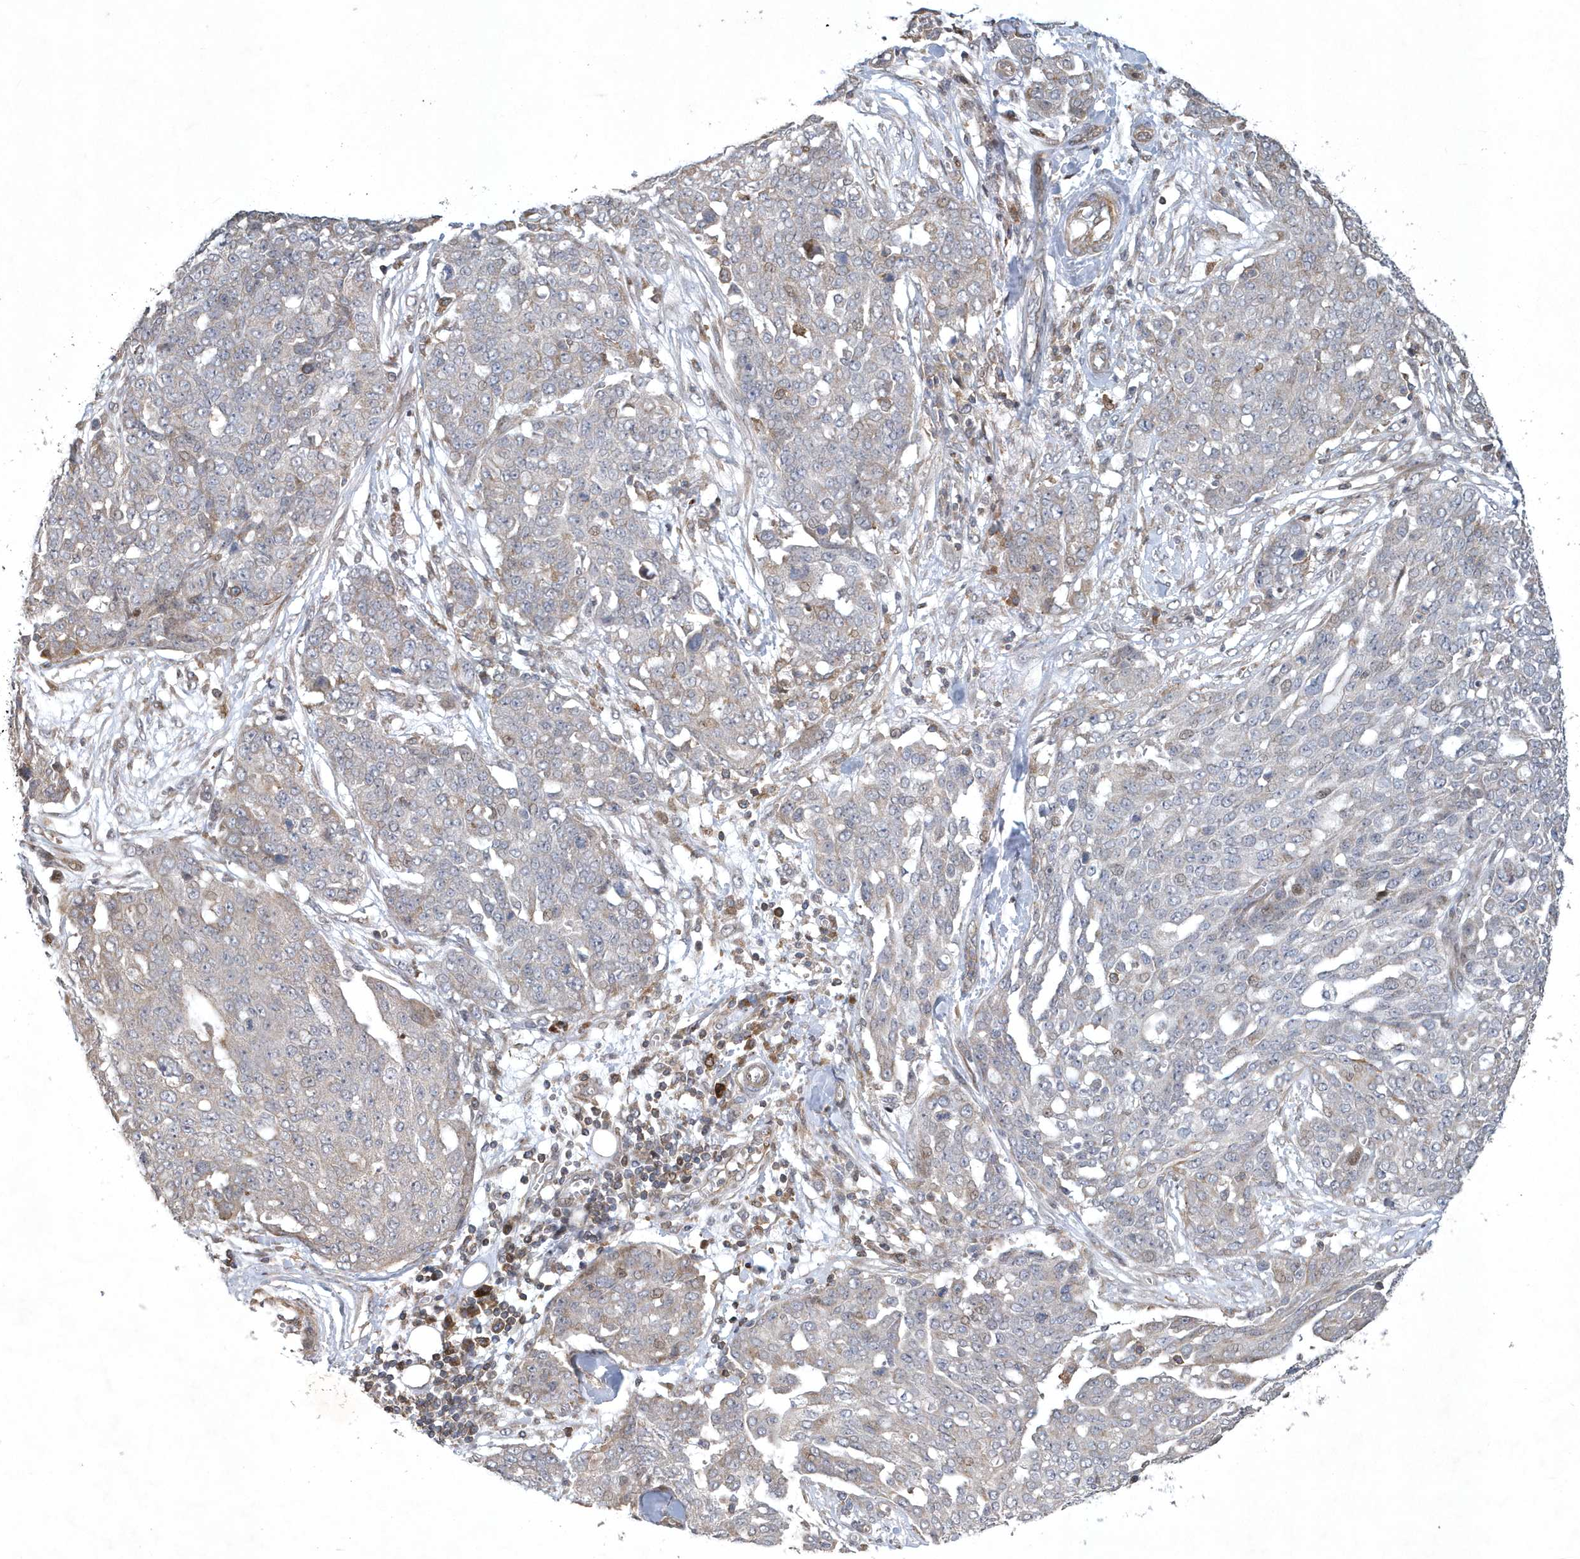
{"staining": {"intensity": "weak", "quantity": "<25%", "location": "cytoplasmic/membranous"}, "tissue": "ovarian cancer", "cell_type": "Tumor cells", "image_type": "cancer", "snomed": [{"axis": "morphology", "description": "Cystadenocarcinoma, serous, NOS"}, {"axis": "topography", "description": "Soft tissue"}, {"axis": "topography", "description": "Ovary"}], "caption": "This is a photomicrograph of IHC staining of ovarian cancer, which shows no positivity in tumor cells.", "gene": "N4BP2", "patient": {"sex": "female", "age": 57}}